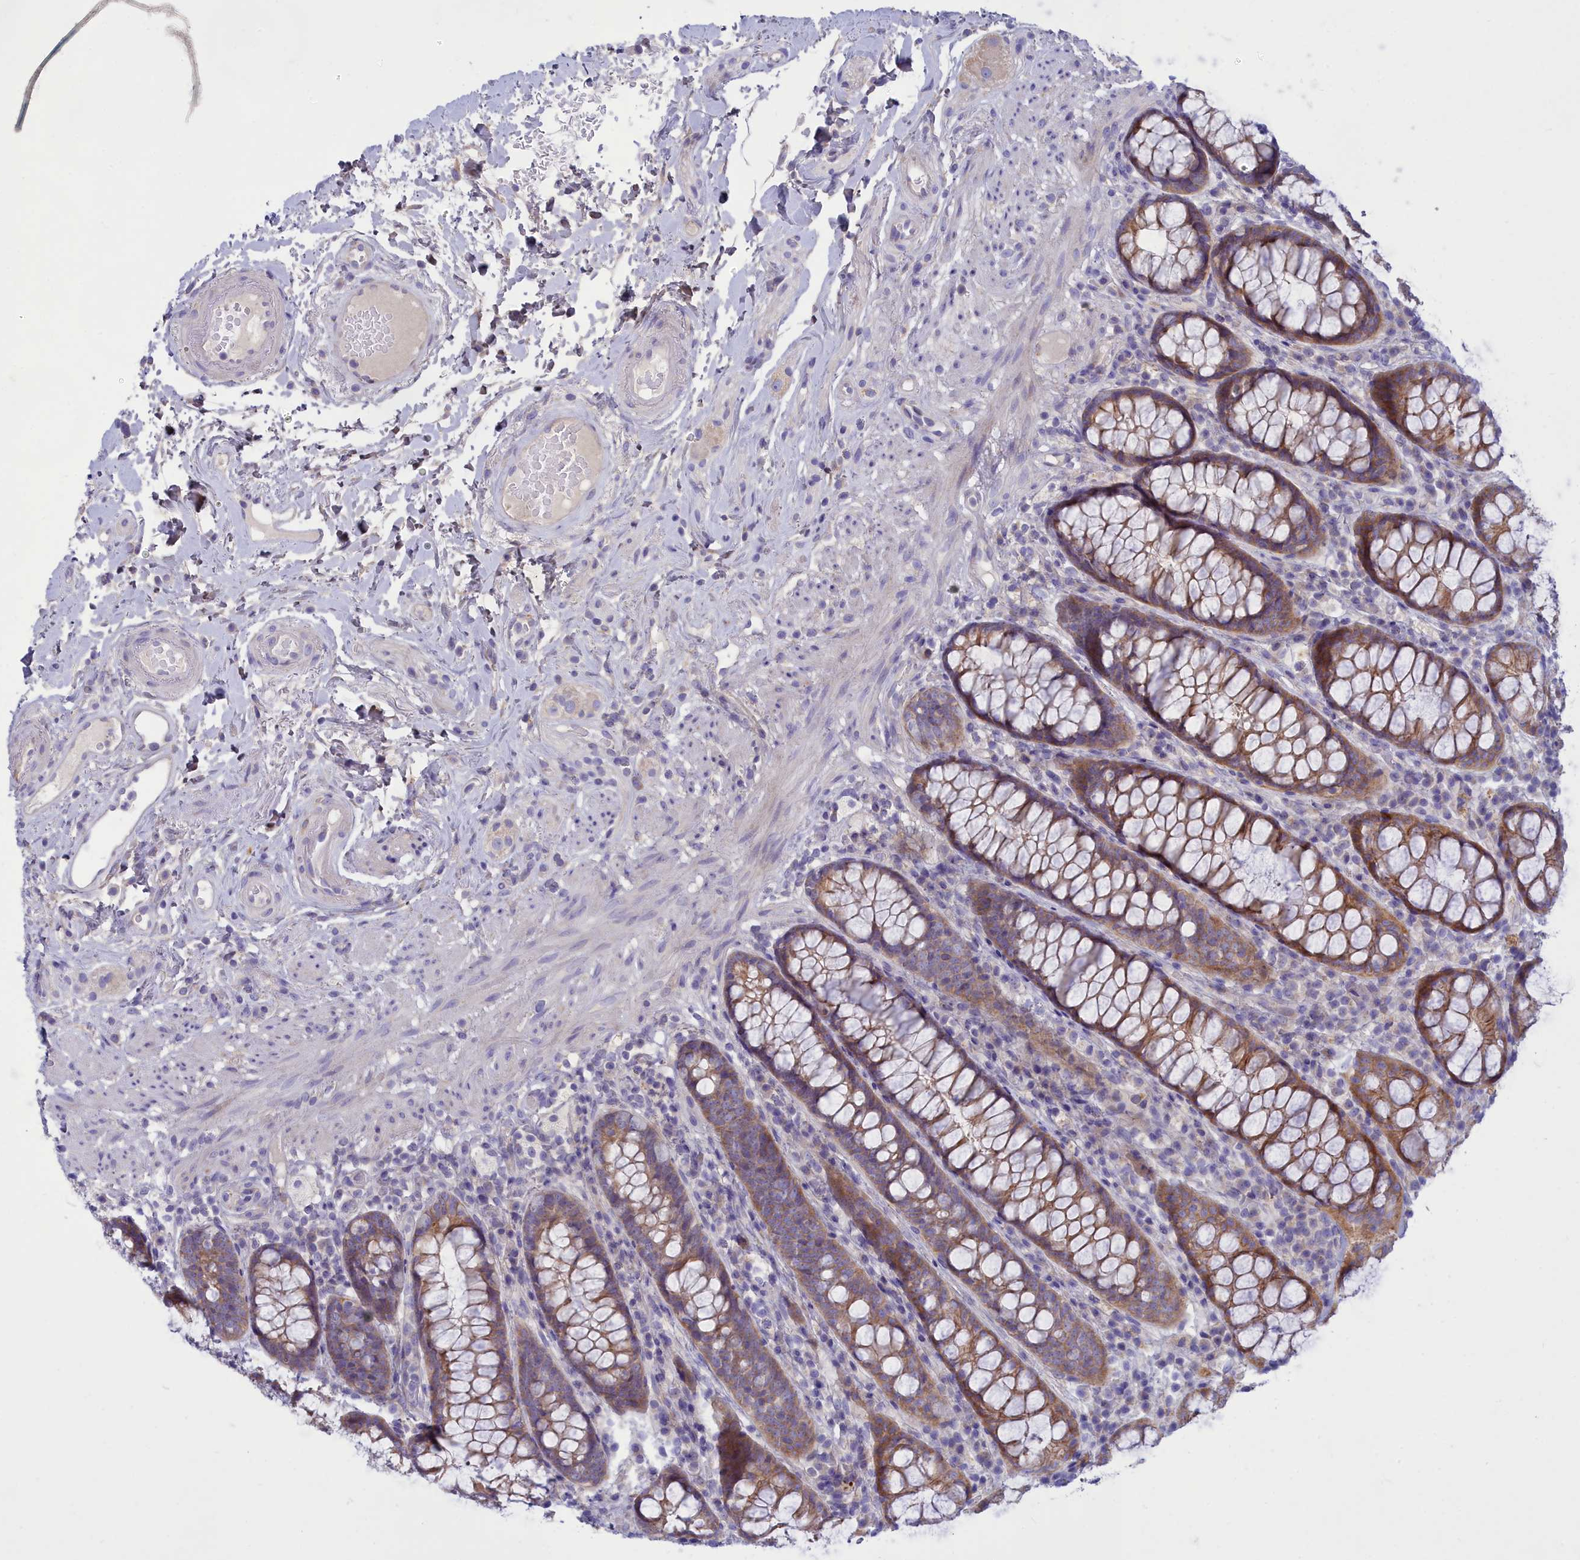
{"staining": {"intensity": "moderate", "quantity": ">75%", "location": "cytoplasmic/membranous"}, "tissue": "rectum", "cell_type": "Glandular cells", "image_type": "normal", "snomed": [{"axis": "morphology", "description": "Normal tissue, NOS"}, {"axis": "topography", "description": "Rectum"}], "caption": "Immunohistochemistry (IHC) photomicrograph of normal human rectum stained for a protein (brown), which shows medium levels of moderate cytoplasmic/membranous expression in about >75% of glandular cells.", "gene": "TMEM30B", "patient": {"sex": "male", "age": 83}}